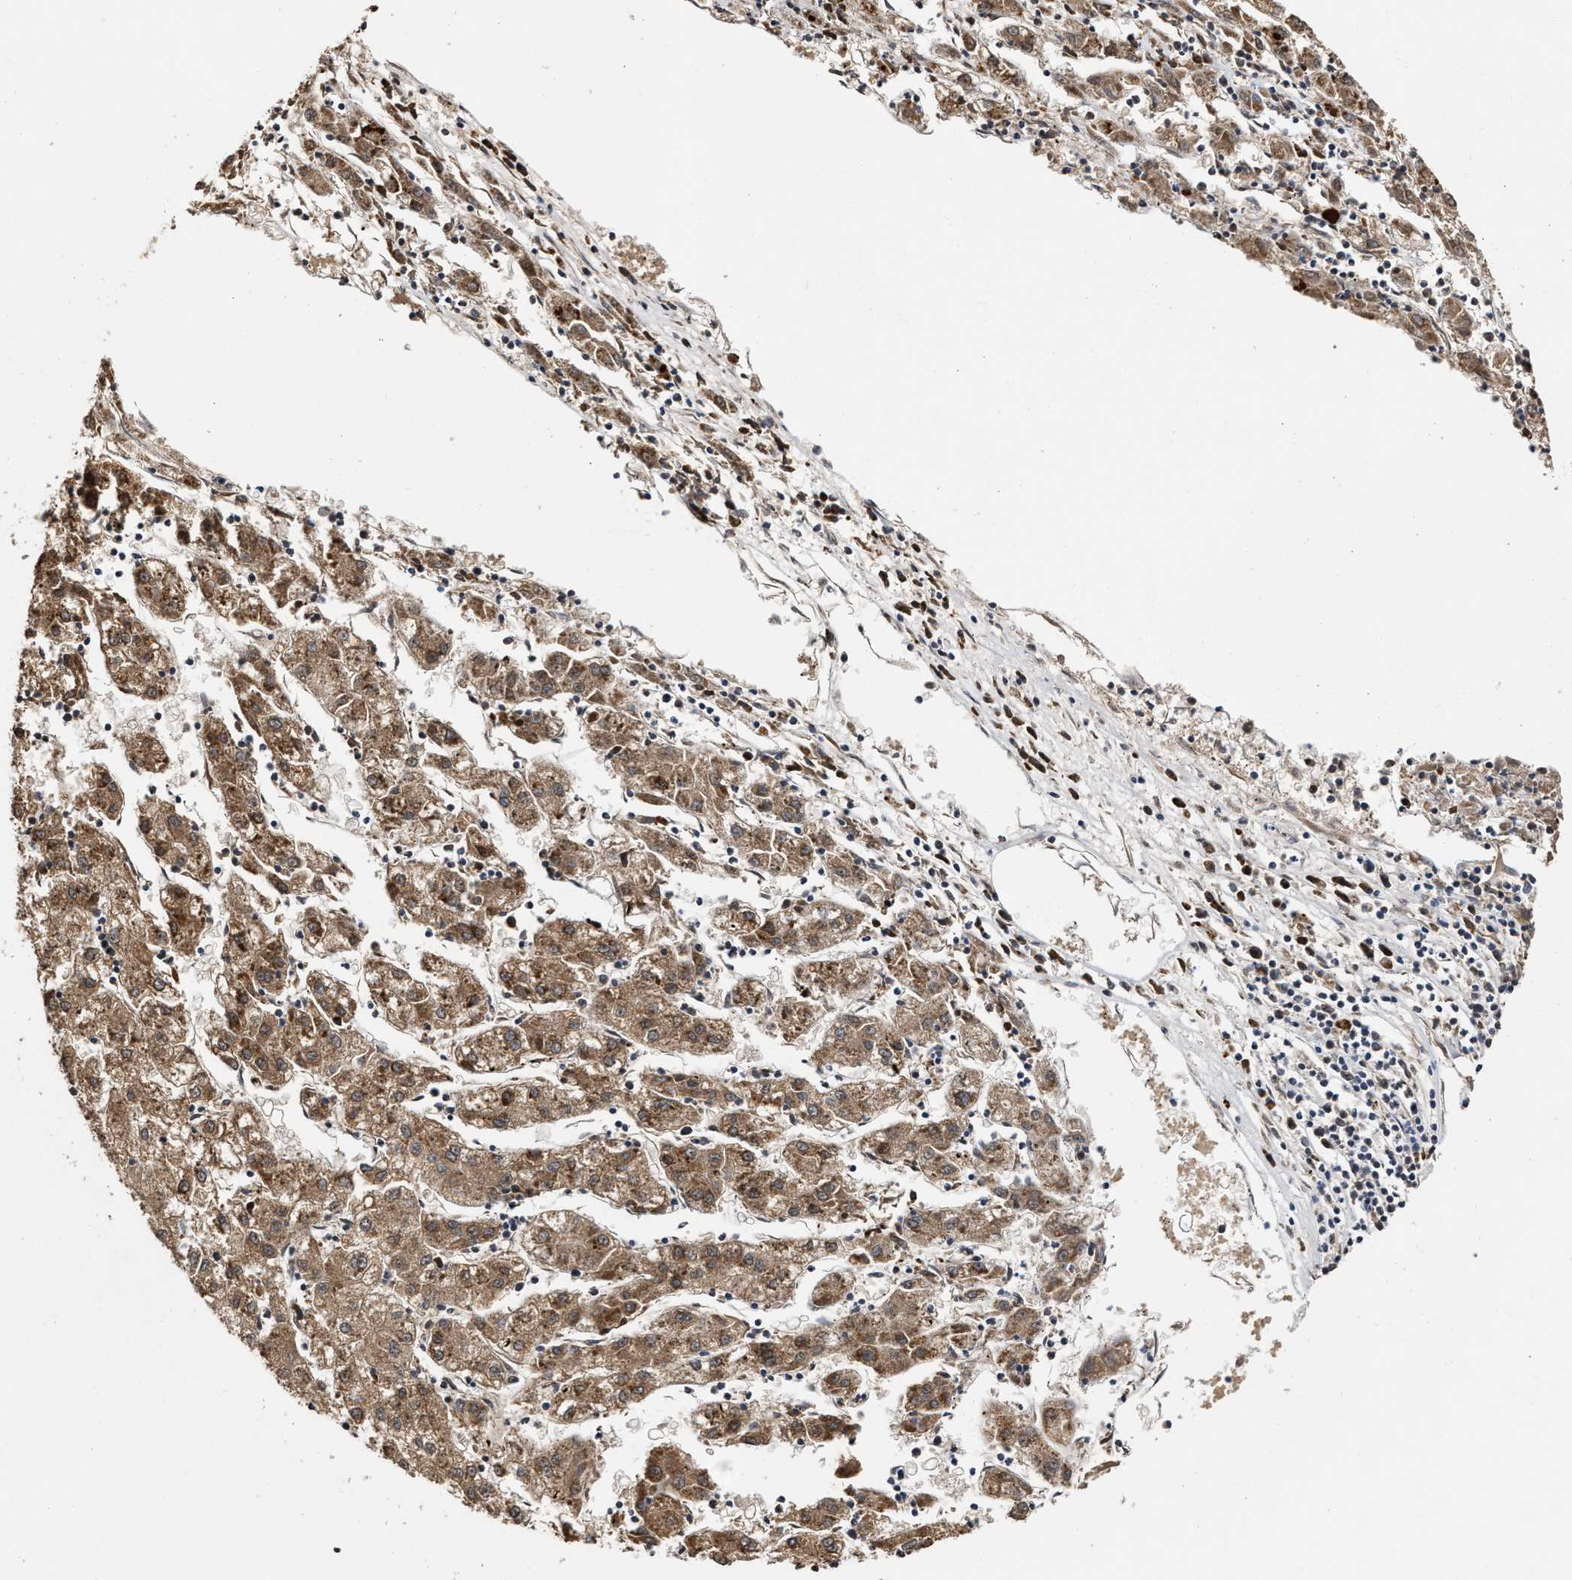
{"staining": {"intensity": "moderate", "quantity": ">75%", "location": "cytoplasmic/membranous"}, "tissue": "liver cancer", "cell_type": "Tumor cells", "image_type": "cancer", "snomed": [{"axis": "morphology", "description": "Carcinoma, Hepatocellular, NOS"}, {"axis": "topography", "description": "Liver"}], "caption": "This is a histology image of immunohistochemistry staining of liver cancer (hepatocellular carcinoma), which shows moderate staining in the cytoplasmic/membranous of tumor cells.", "gene": "SAR1A", "patient": {"sex": "male", "age": 72}}